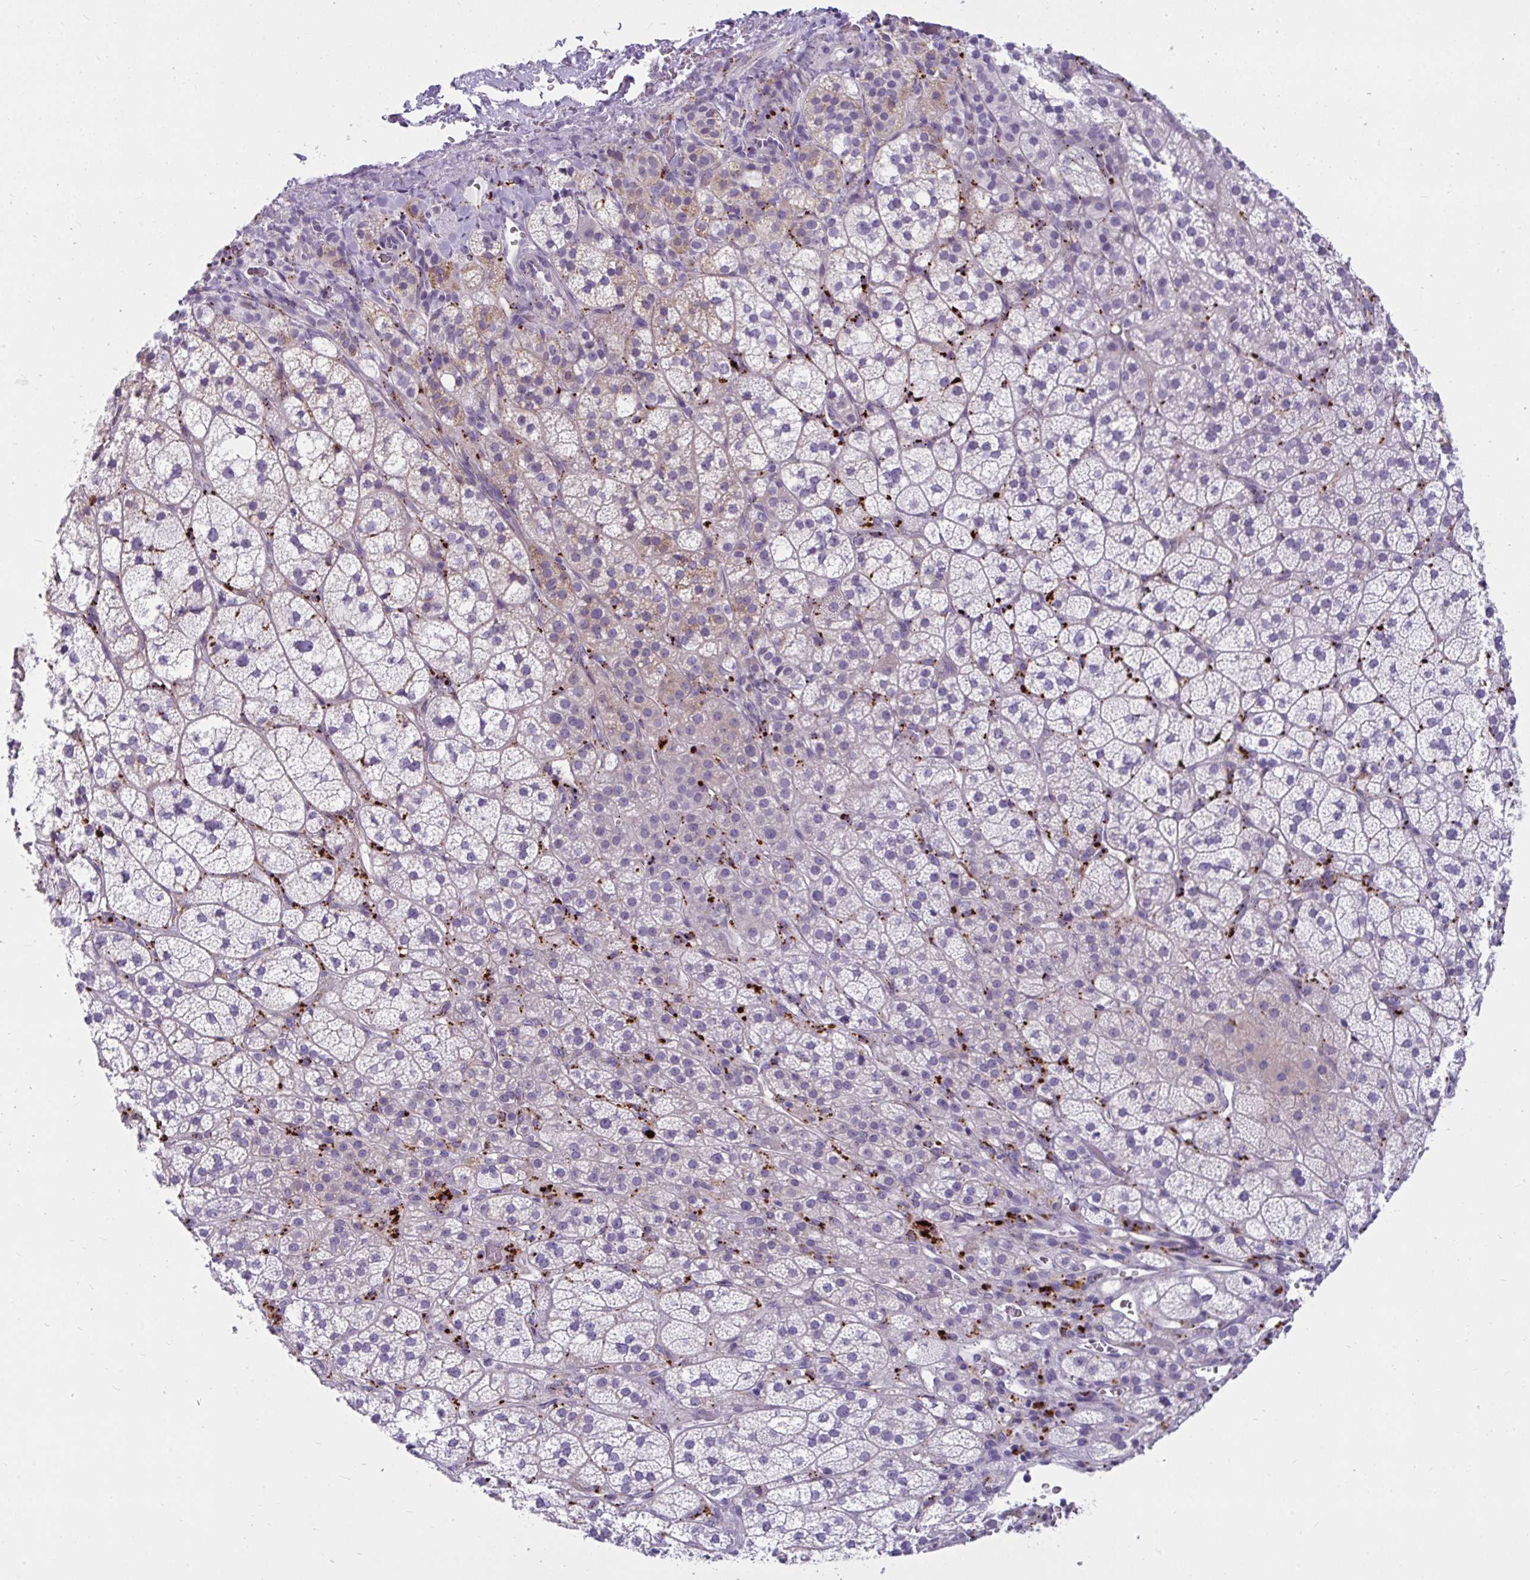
{"staining": {"intensity": "negative", "quantity": "none", "location": "none"}, "tissue": "adrenal gland", "cell_type": "Glandular cells", "image_type": "normal", "snomed": [{"axis": "morphology", "description": "Normal tissue, NOS"}, {"axis": "topography", "description": "Adrenal gland"}], "caption": "Histopathology image shows no significant protein positivity in glandular cells of benign adrenal gland. (Brightfield microscopy of DAB (3,3'-diaminobenzidine) immunohistochemistry at high magnification).", "gene": "CTSZ", "patient": {"sex": "female", "age": 60}}